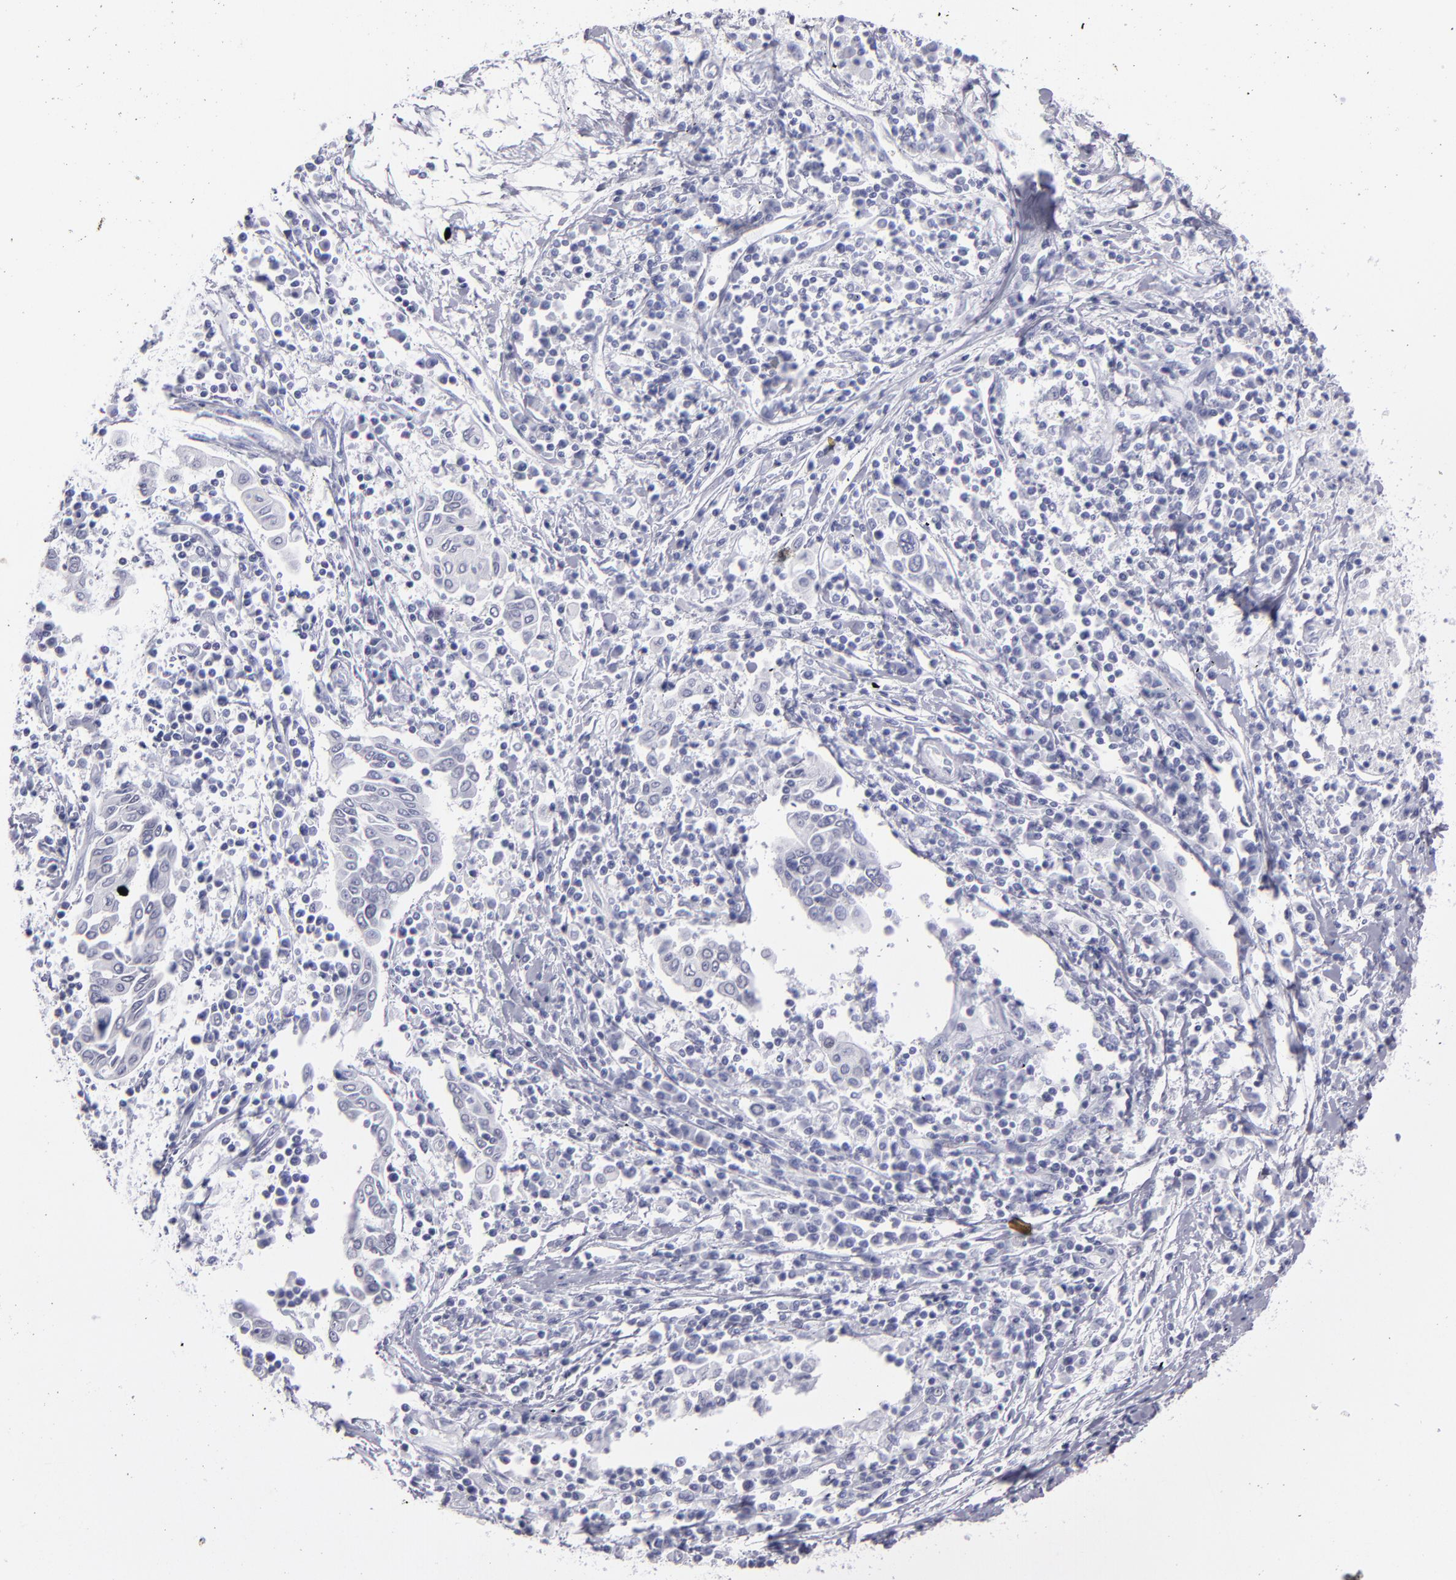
{"staining": {"intensity": "negative", "quantity": "none", "location": "none"}, "tissue": "cervical cancer", "cell_type": "Tumor cells", "image_type": "cancer", "snomed": [{"axis": "morphology", "description": "Squamous cell carcinoma, NOS"}, {"axis": "topography", "description": "Cervix"}], "caption": "An image of human cervical cancer is negative for staining in tumor cells.", "gene": "ALDOB", "patient": {"sex": "female", "age": 40}}